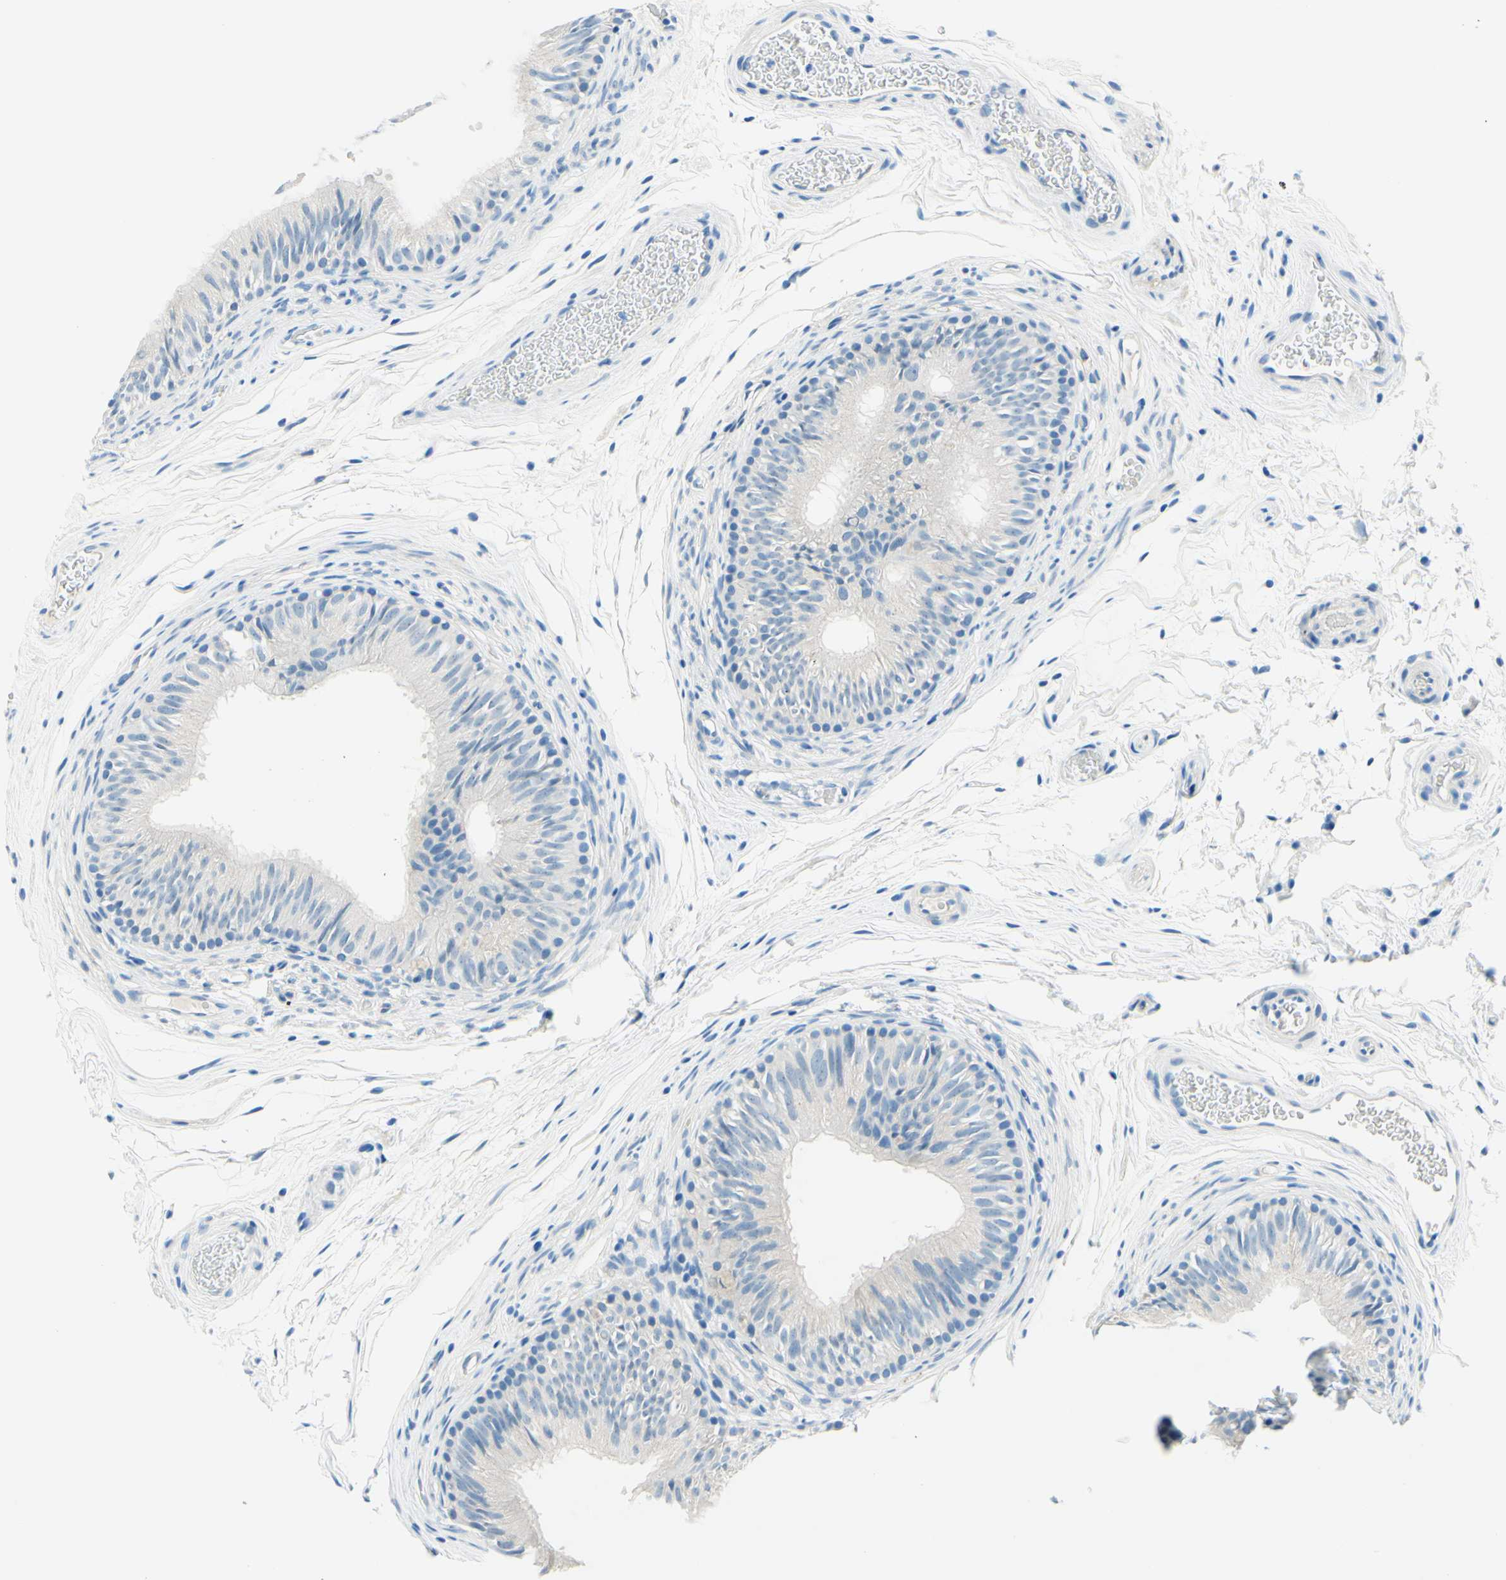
{"staining": {"intensity": "negative", "quantity": "none", "location": "none"}, "tissue": "epididymis", "cell_type": "Glandular cells", "image_type": "normal", "snomed": [{"axis": "morphology", "description": "Normal tissue, NOS"}, {"axis": "topography", "description": "Epididymis"}], "caption": "This is an immunohistochemistry (IHC) photomicrograph of unremarkable human epididymis. There is no positivity in glandular cells.", "gene": "PASD1", "patient": {"sex": "male", "age": 36}}